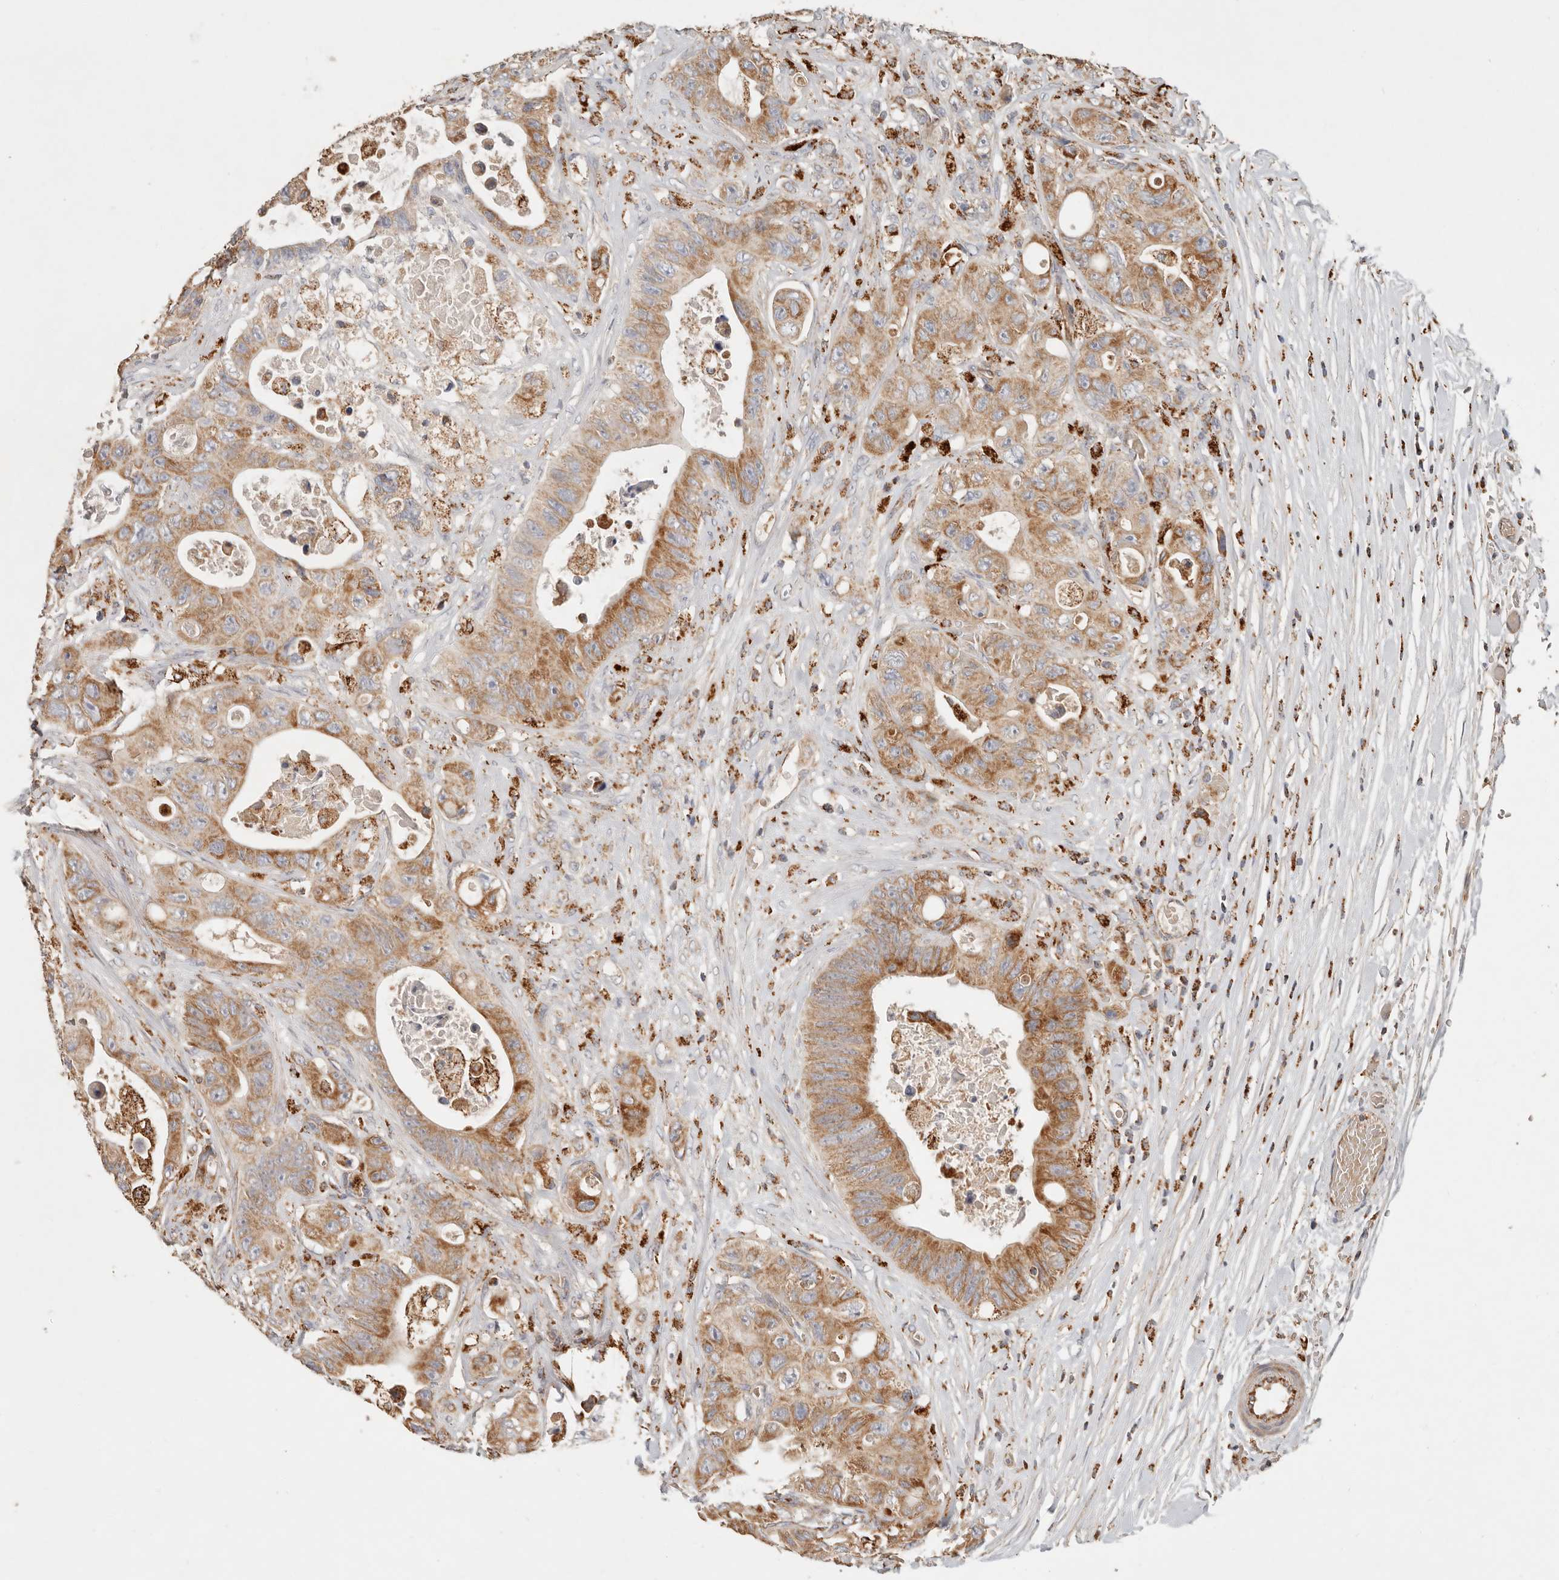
{"staining": {"intensity": "strong", "quantity": ">75%", "location": "cytoplasmic/membranous"}, "tissue": "colorectal cancer", "cell_type": "Tumor cells", "image_type": "cancer", "snomed": [{"axis": "morphology", "description": "Adenocarcinoma, NOS"}, {"axis": "topography", "description": "Colon"}], "caption": "DAB (3,3'-diaminobenzidine) immunohistochemical staining of human colorectal adenocarcinoma demonstrates strong cytoplasmic/membranous protein positivity in about >75% of tumor cells.", "gene": "ARHGEF10L", "patient": {"sex": "female", "age": 46}}